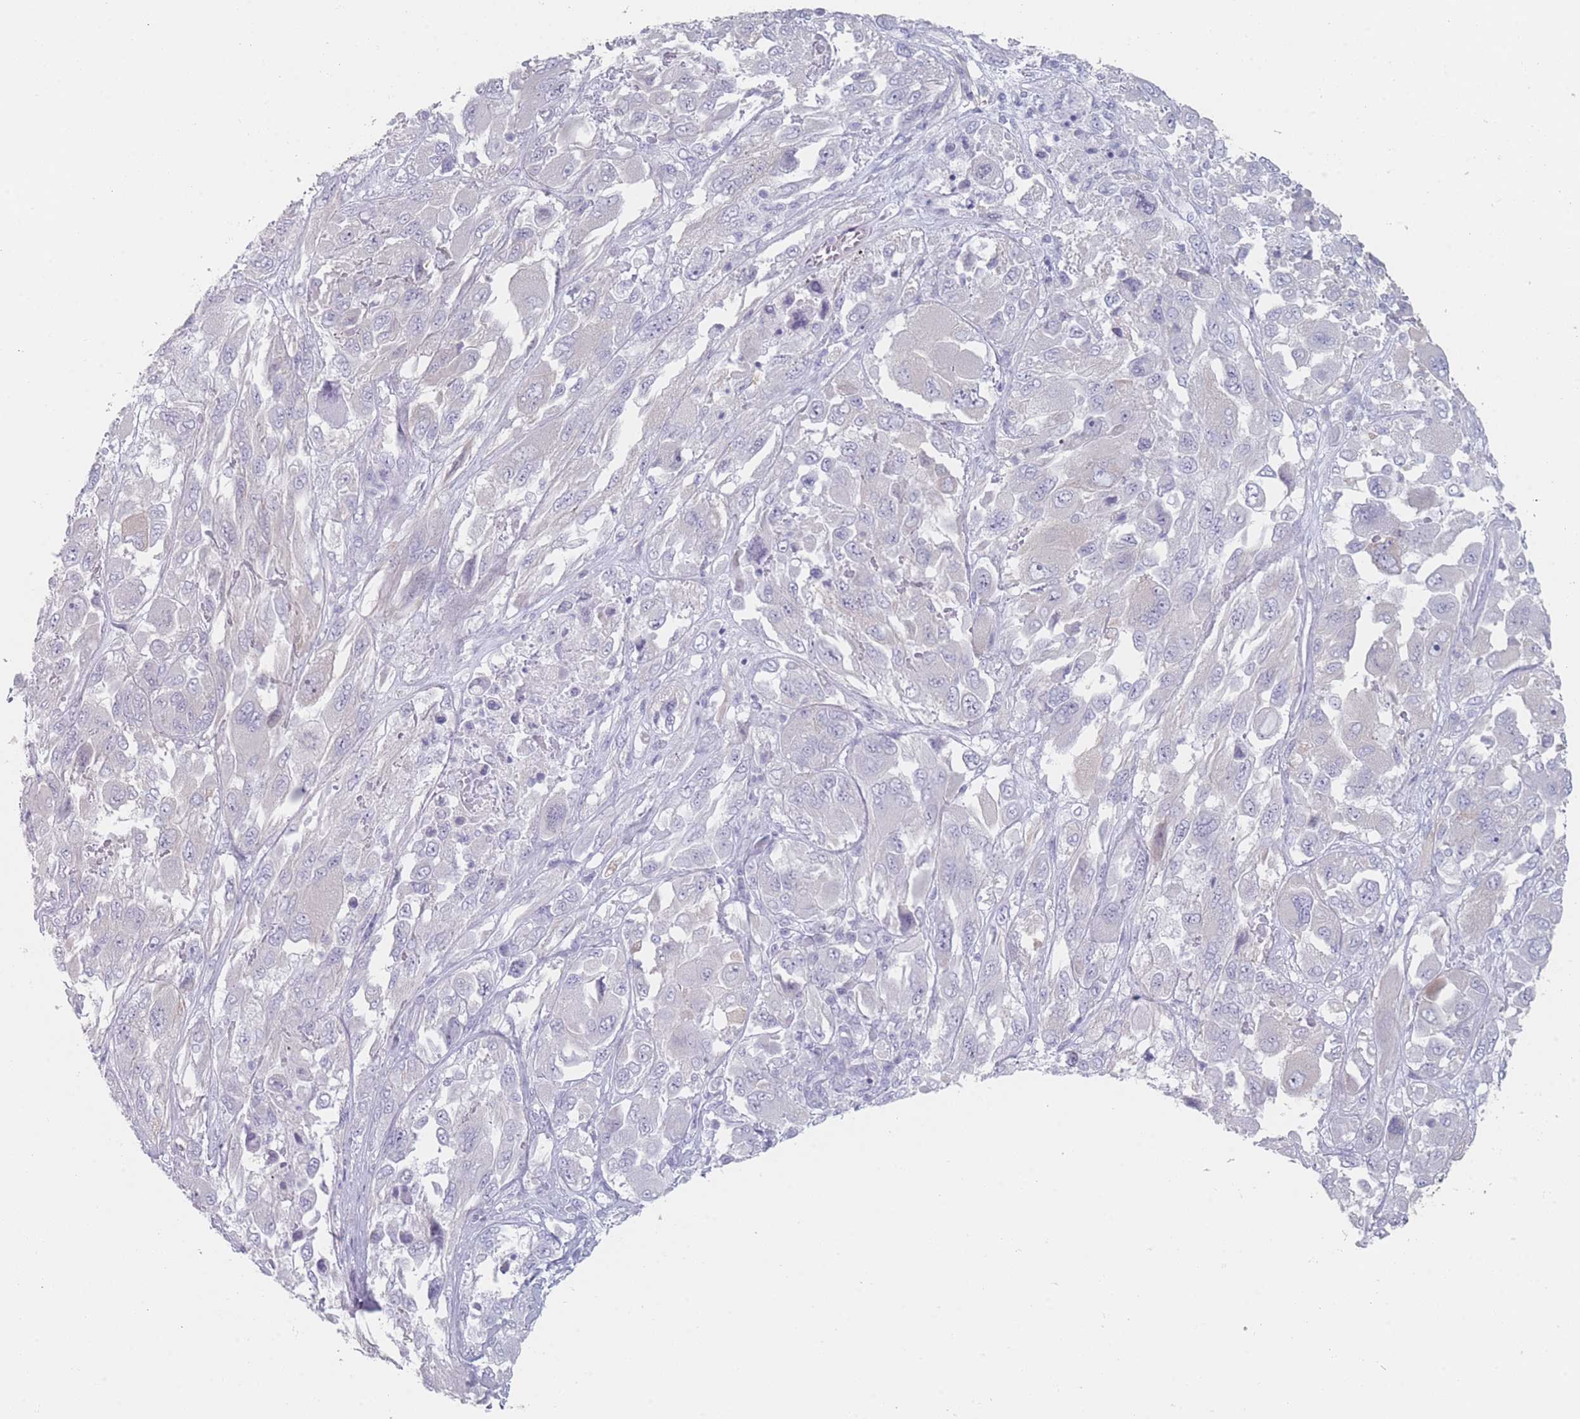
{"staining": {"intensity": "negative", "quantity": "none", "location": "none"}, "tissue": "melanoma", "cell_type": "Tumor cells", "image_type": "cancer", "snomed": [{"axis": "morphology", "description": "Malignant melanoma, NOS"}, {"axis": "topography", "description": "Skin"}], "caption": "Tumor cells show no significant expression in malignant melanoma.", "gene": "RNF4", "patient": {"sex": "female", "age": 91}}